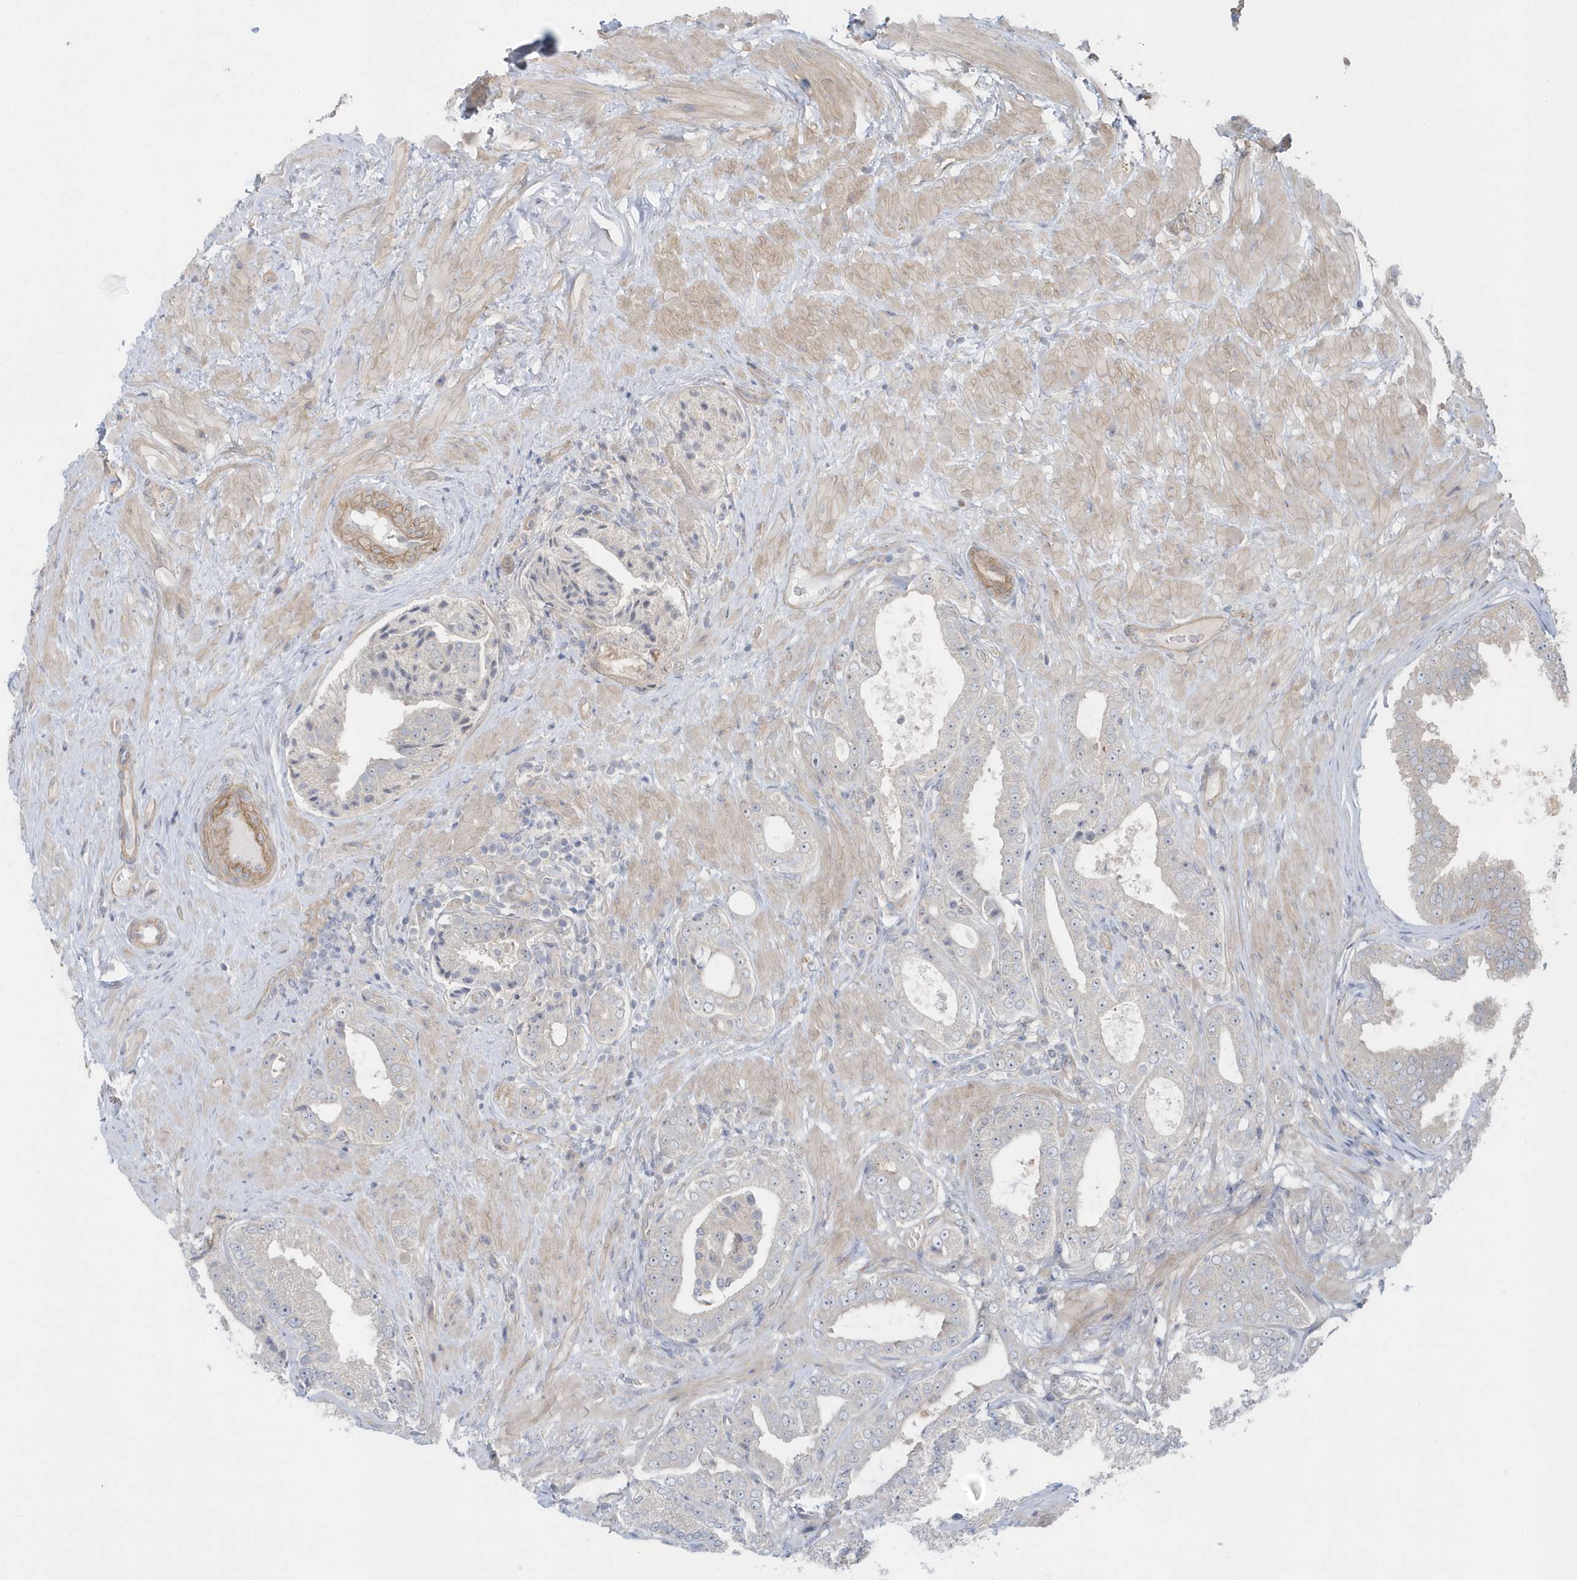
{"staining": {"intensity": "negative", "quantity": "none", "location": "none"}, "tissue": "prostate cancer", "cell_type": "Tumor cells", "image_type": "cancer", "snomed": [{"axis": "morphology", "description": "Adenocarcinoma, Low grade"}, {"axis": "topography", "description": "Prostate"}], "caption": "Immunohistochemical staining of human prostate low-grade adenocarcinoma exhibits no significant expression in tumor cells. The staining was performed using DAB to visualize the protein expression in brown, while the nuclei were stained in blue with hematoxylin (Magnification: 20x).", "gene": "ACTR1A", "patient": {"sex": "male", "age": 63}}